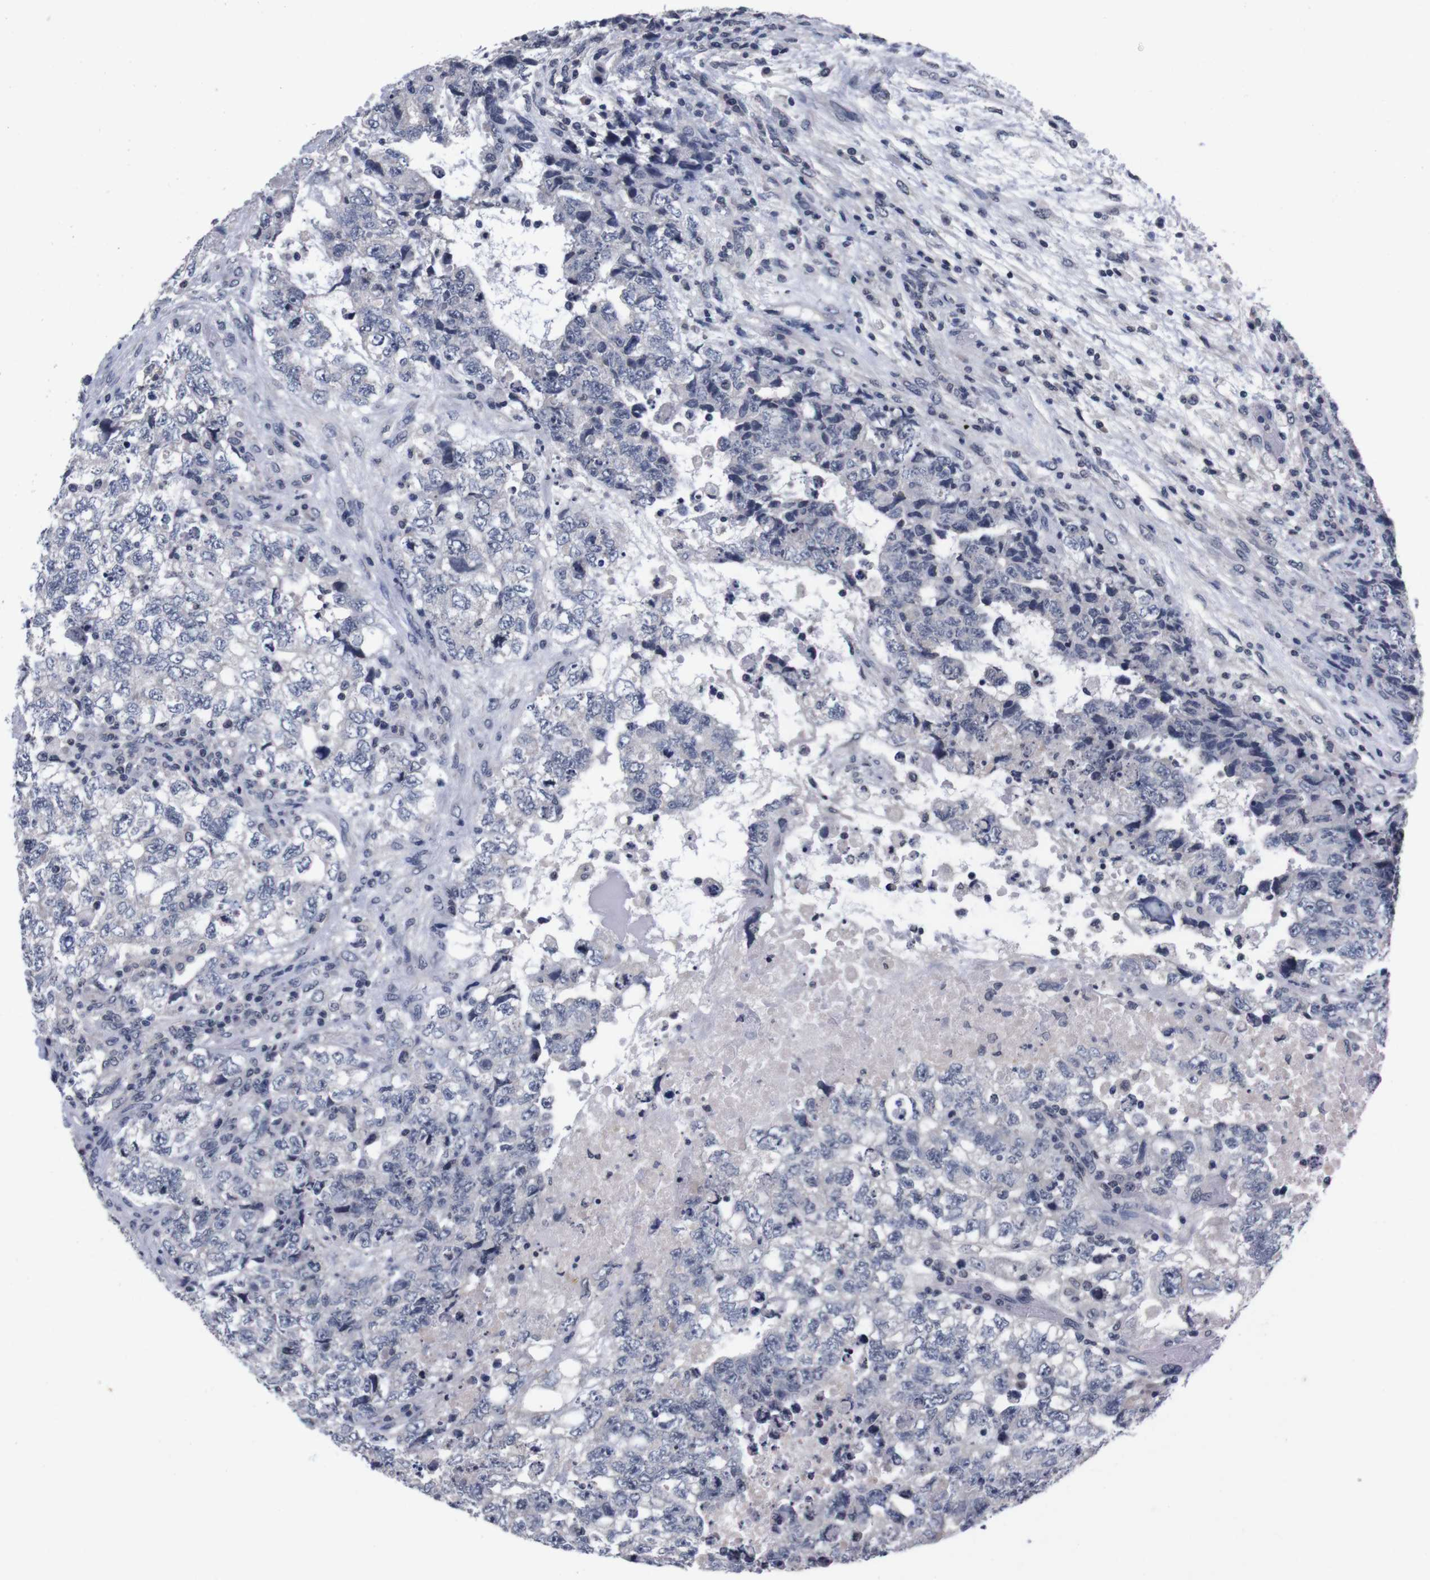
{"staining": {"intensity": "negative", "quantity": "none", "location": "none"}, "tissue": "testis cancer", "cell_type": "Tumor cells", "image_type": "cancer", "snomed": [{"axis": "morphology", "description": "Carcinoma, Embryonal, NOS"}, {"axis": "topography", "description": "Testis"}], "caption": "This is an immunohistochemistry histopathology image of testis cancer (embryonal carcinoma). There is no expression in tumor cells.", "gene": "TNFRSF21", "patient": {"sex": "male", "age": 36}}